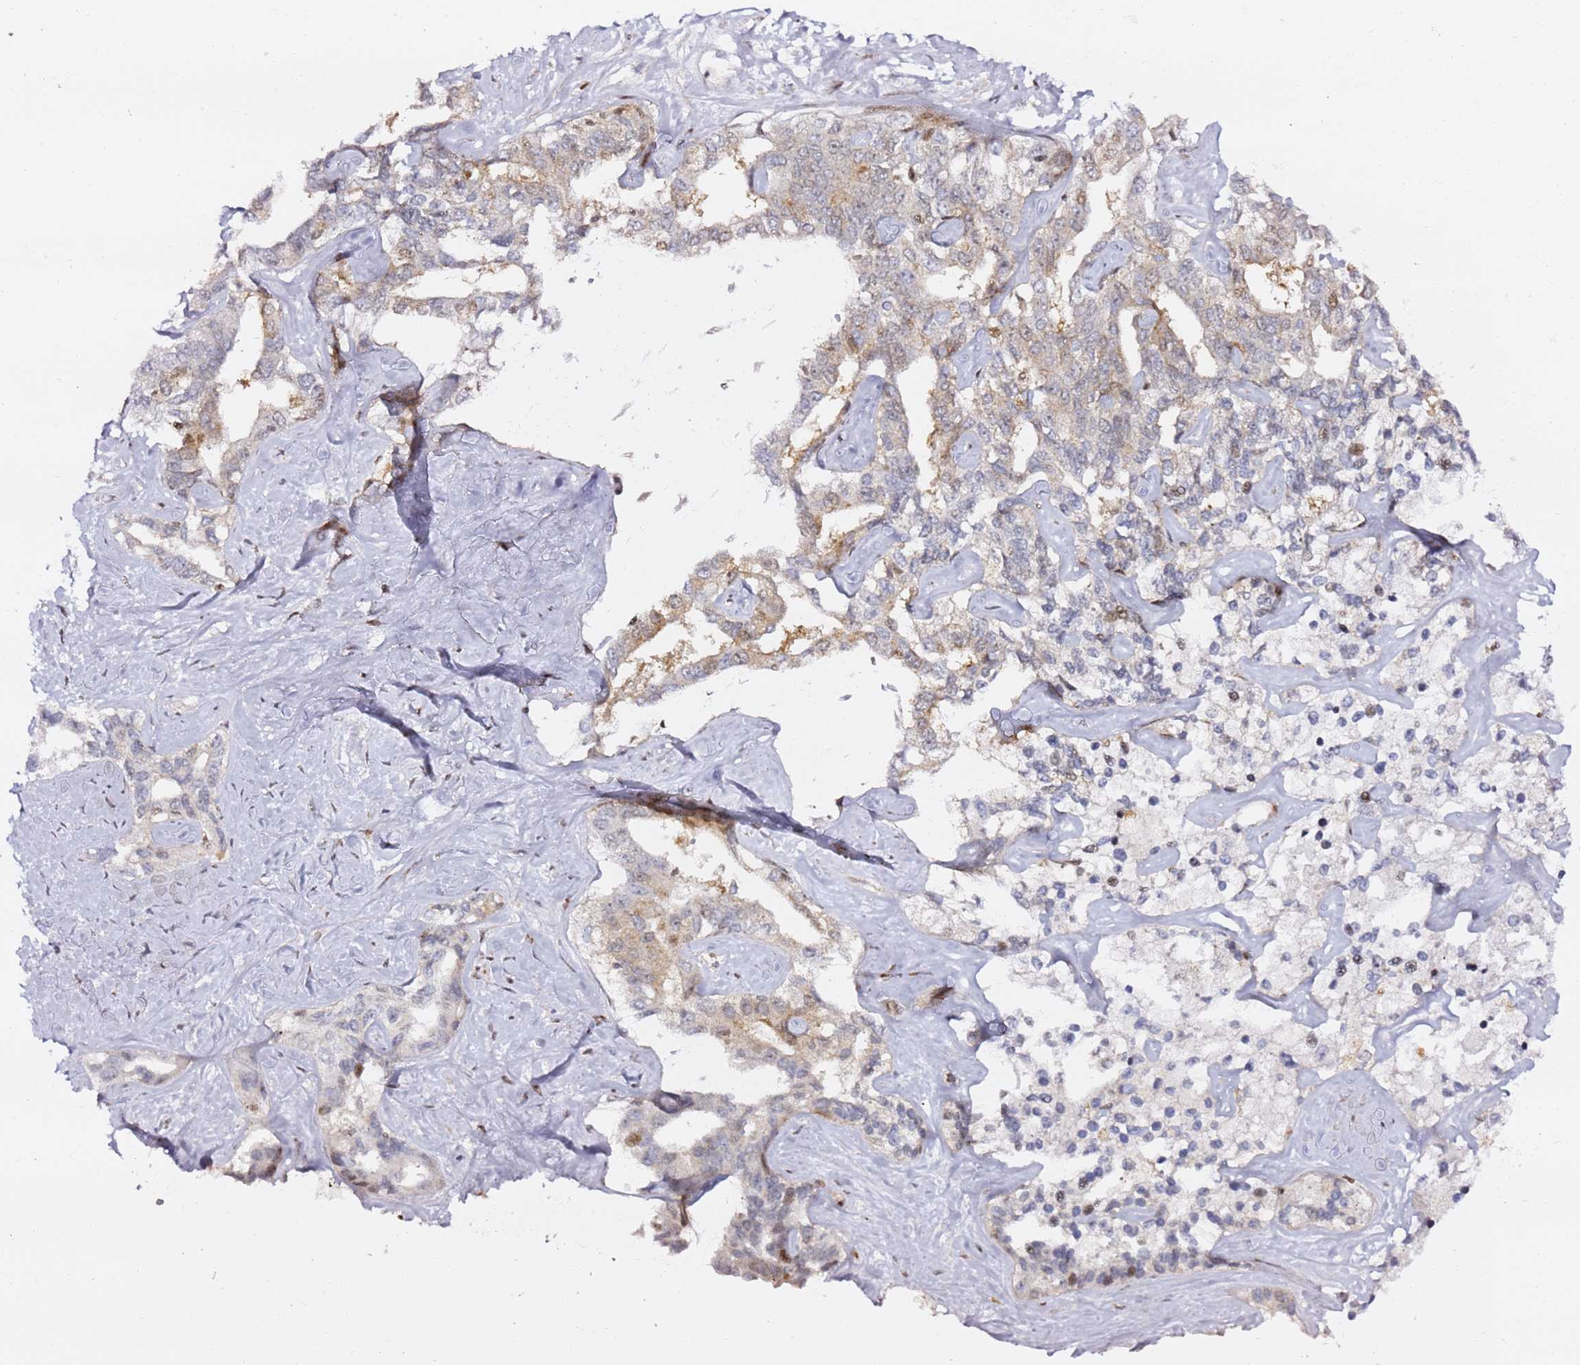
{"staining": {"intensity": "moderate", "quantity": "<25%", "location": "nuclear"}, "tissue": "liver cancer", "cell_type": "Tumor cells", "image_type": "cancer", "snomed": [{"axis": "morphology", "description": "Cholangiocarcinoma"}, {"axis": "topography", "description": "Liver"}], "caption": "Protein staining of liver cholangiocarcinoma tissue displays moderate nuclear positivity in approximately <25% of tumor cells. (IHC, brightfield microscopy, high magnification).", "gene": "GBP2", "patient": {"sex": "male", "age": 59}}